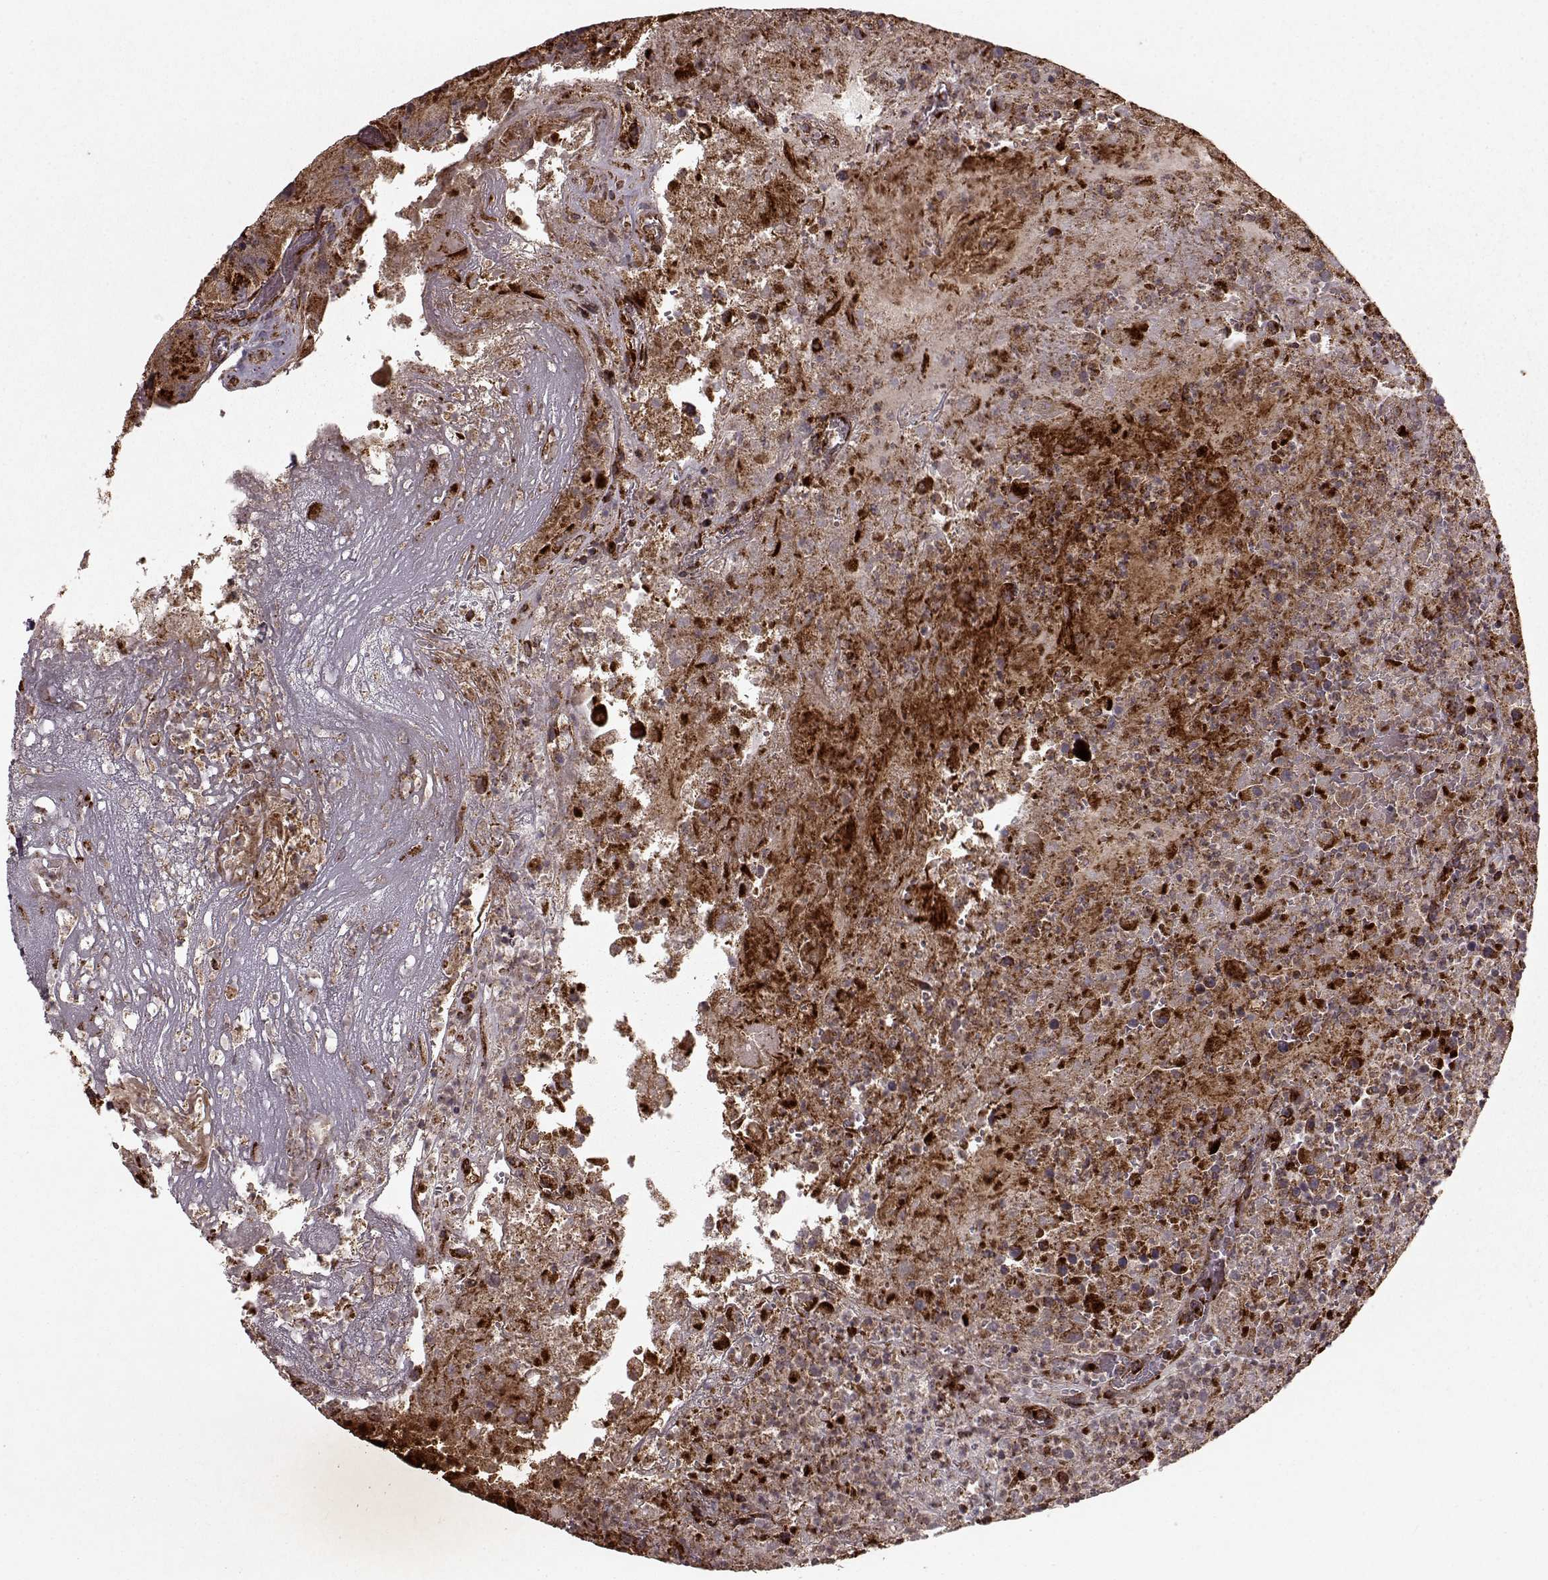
{"staining": {"intensity": "strong", "quantity": ">75%", "location": "cytoplasmic/membranous"}, "tissue": "colorectal cancer", "cell_type": "Tumor cells", "image_type": "cancer", "snomed": [{"axis": "morphology", "description": "Adenocarcinoma, NOS"}, {"axis": "topography", "description": "Colon"}], "caption": "Colorectal cancer (adenocarcinoma) tissue demonstrates strong cytoplasmic/membranous staining in about >75% of tumor cells, visualized by immunohistochemistry. The staining was performed using DAB, with brown indicating positive protein expression. Nuclei are stained blue with hematoxylin.", "gene": "FXN", "patient": {"sex": "female", "age": 86}}